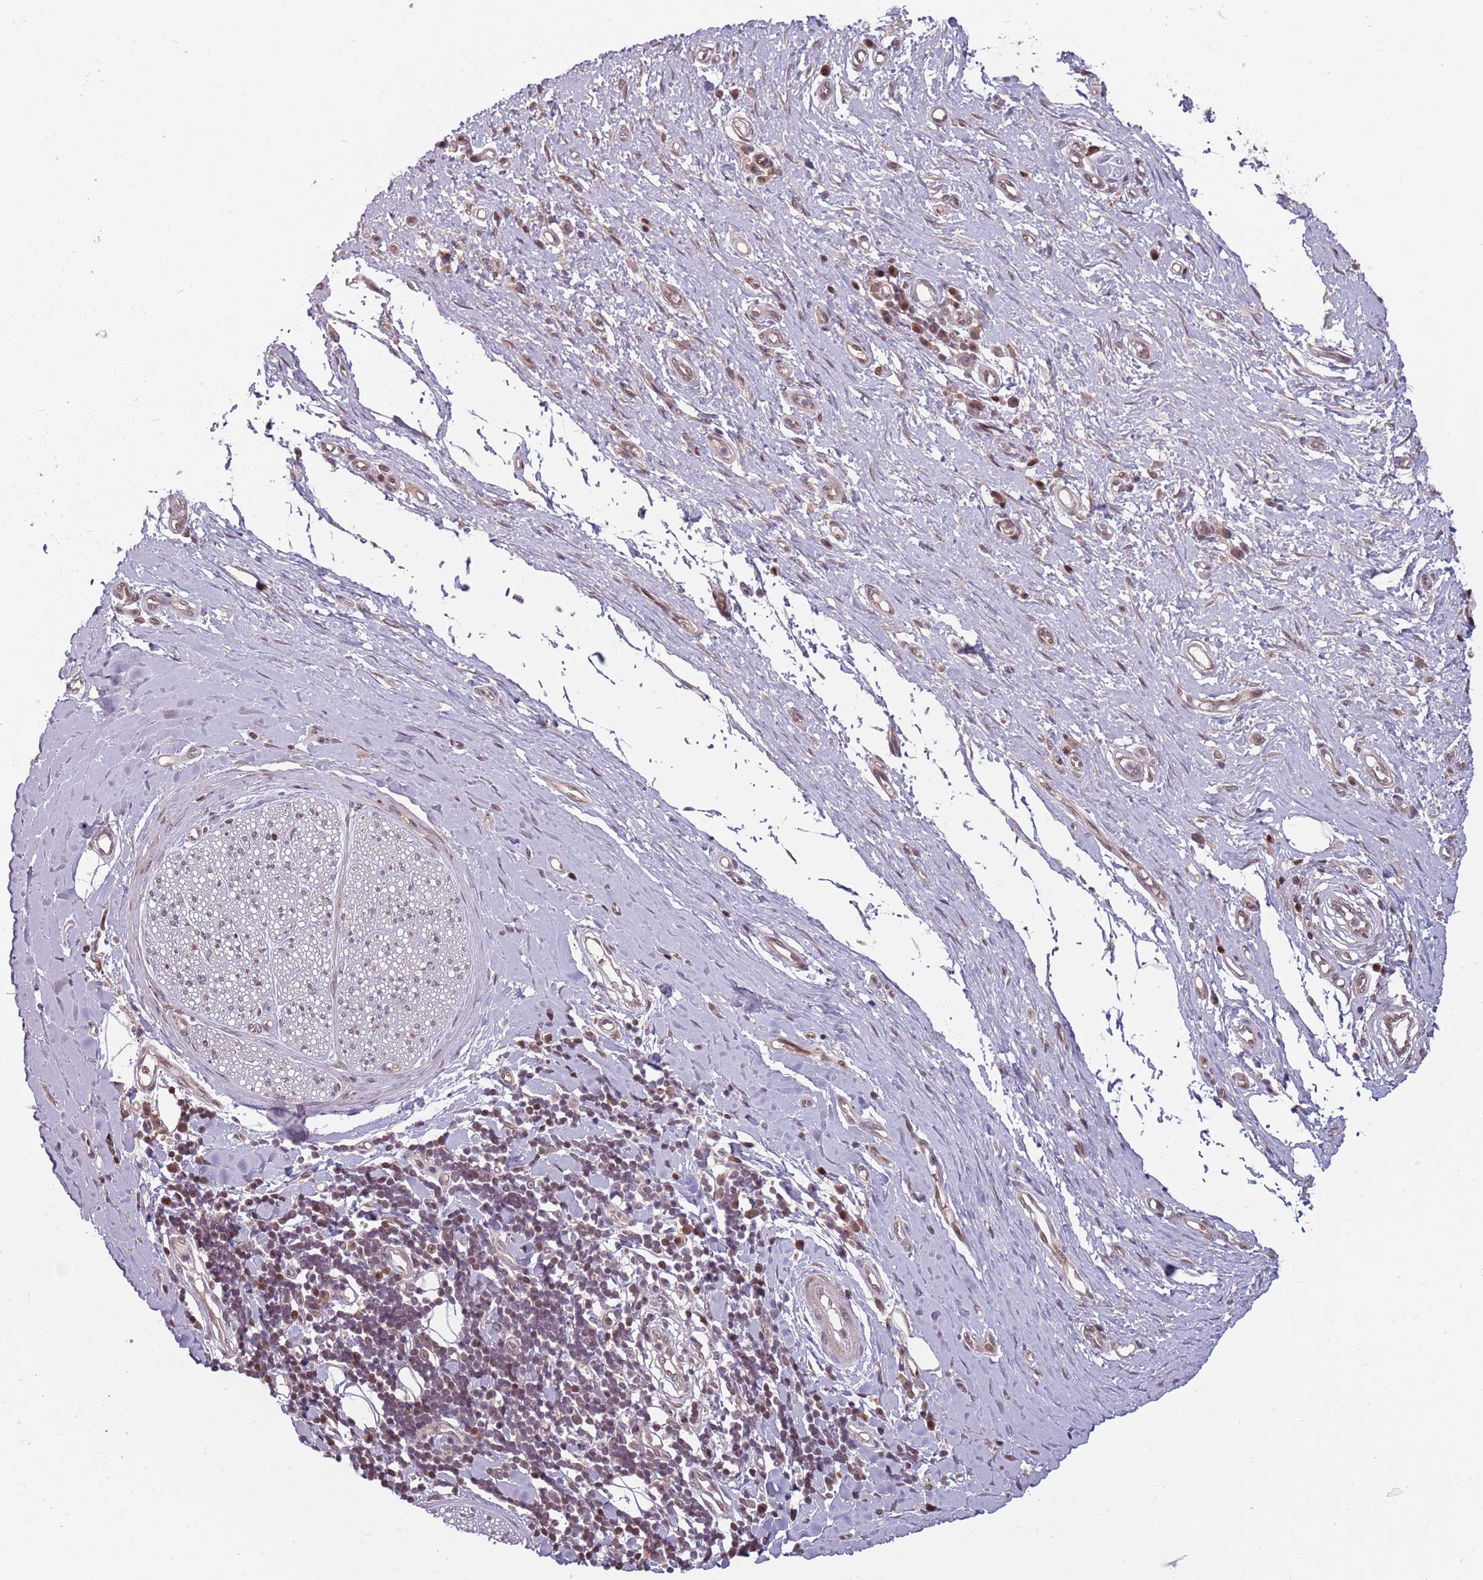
{"staining": {"intensity": "weak", "quantity": ">75%", "location": "cytoplasmic/membranous,nuclear"}, "tissue": "adipose tissue", "cell_type": "Adipocytes", "image_type": "normal", "snomed": [{"axis": "morphology", "description": "Normal tissue, NOS"}, {"axis": "morphology", "description": "Adenocarcinoma, NOS"}, {"axis": "topography", "description": "Esophagus"}, {"axis": "topography", "description": "Stomach, upper"}, {"axis": "topography", "description": "Peripheral nerve tissue"}], "caption": "Protein positivity by immunohistochemistry reveals weak cytoplasmic/membranous,nuclear positivity in approximately >75% of adipocytes in normal adipose tissue. (IHC, brightfield microscopy, high magnification).", "gene": "ADGRG1", "patient": {"sex": "male", "age": 62}}